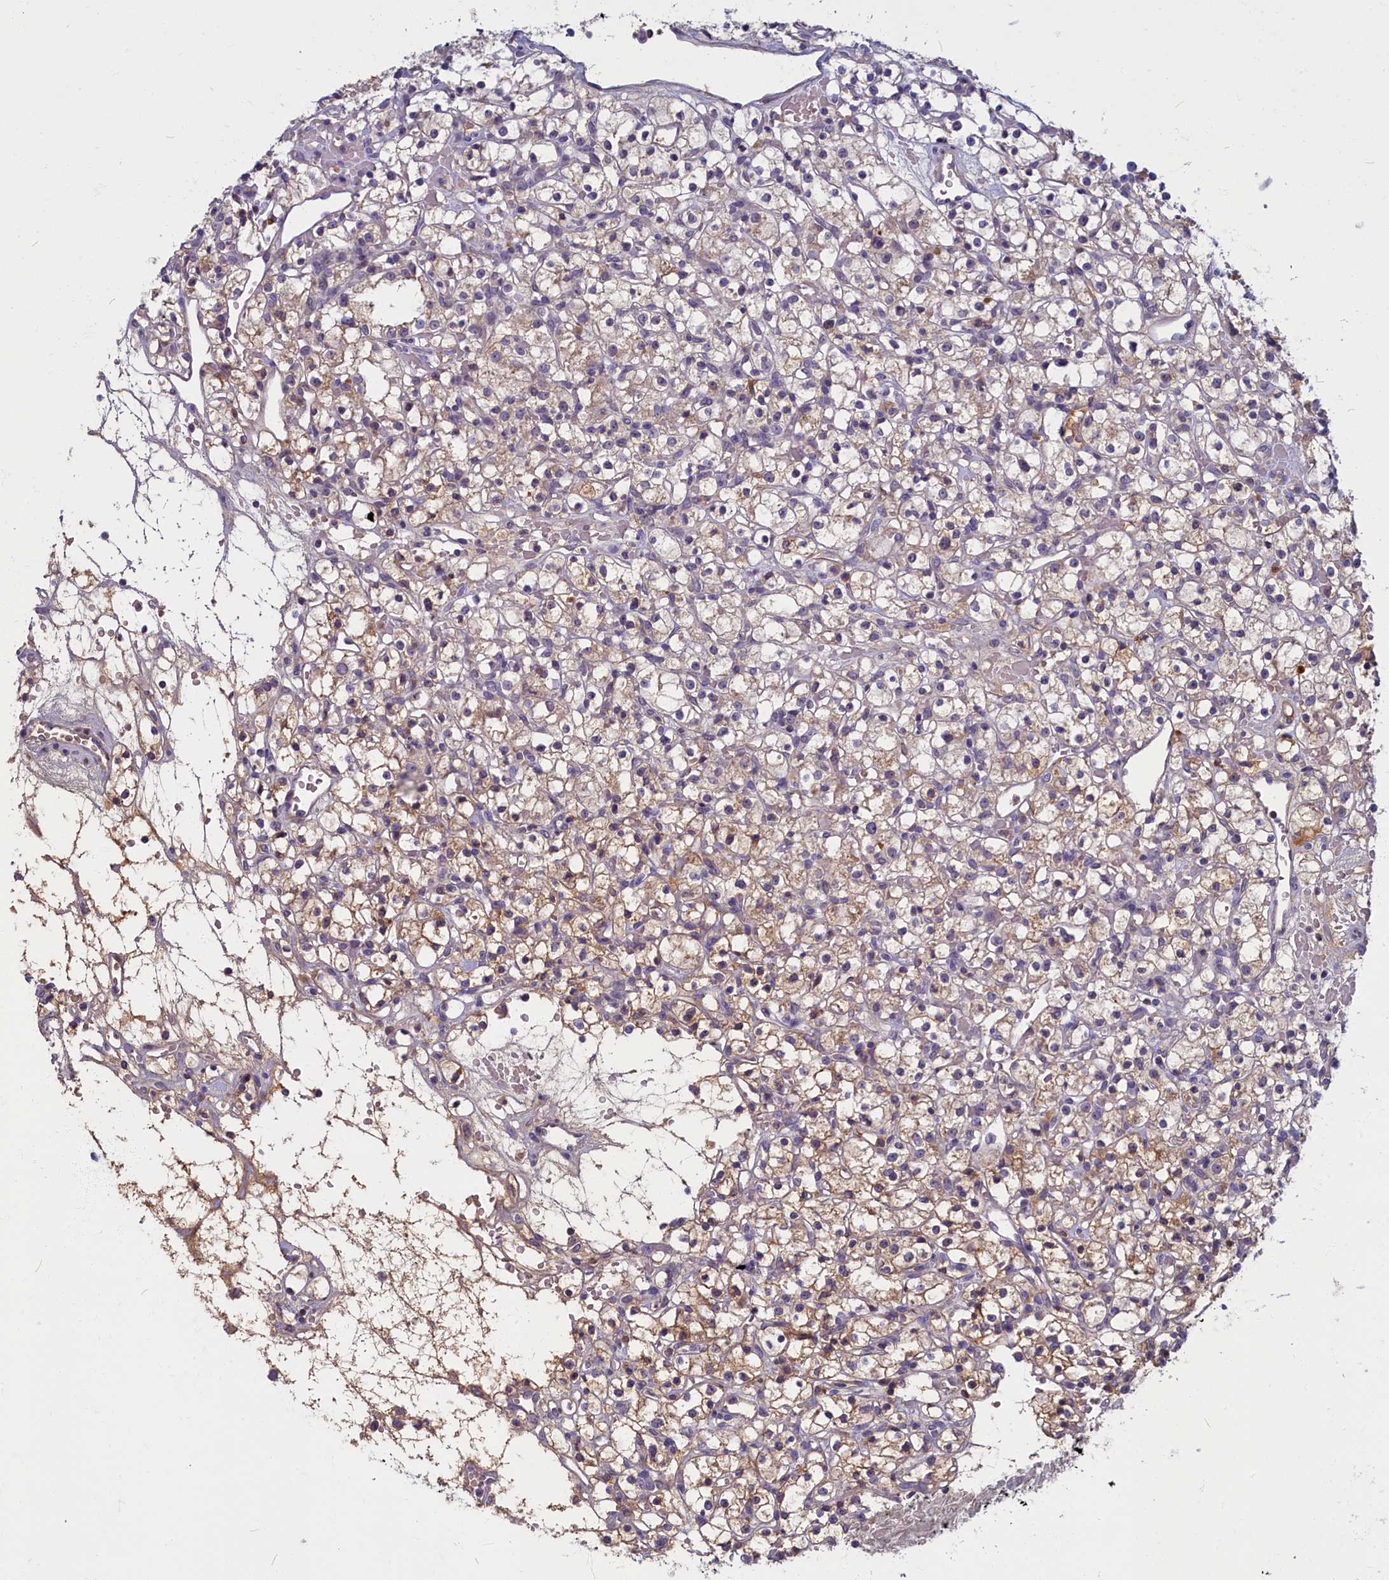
{"staining": {"intensity": "weak", "quantity": "25%-75%", "location": "cytoplasmic/membranous"}, "tissue": "renal cancer", "cell_type": "Tumor cells", "image_type": "cancer", "snomed": [{"axis": "morphology", "description": "Adenocarcinoma, NOS"}, {"axis": "topography", "description": "Kidney"}], "caption": "A low amount of weak cytoplasmic/membranous positivity is appreciated in about 25%-75% of tumor cells in adenocarcinoma (renal) tissue.", "gene": "SV2C", "patient": {"sex": "female", "age": 59}}